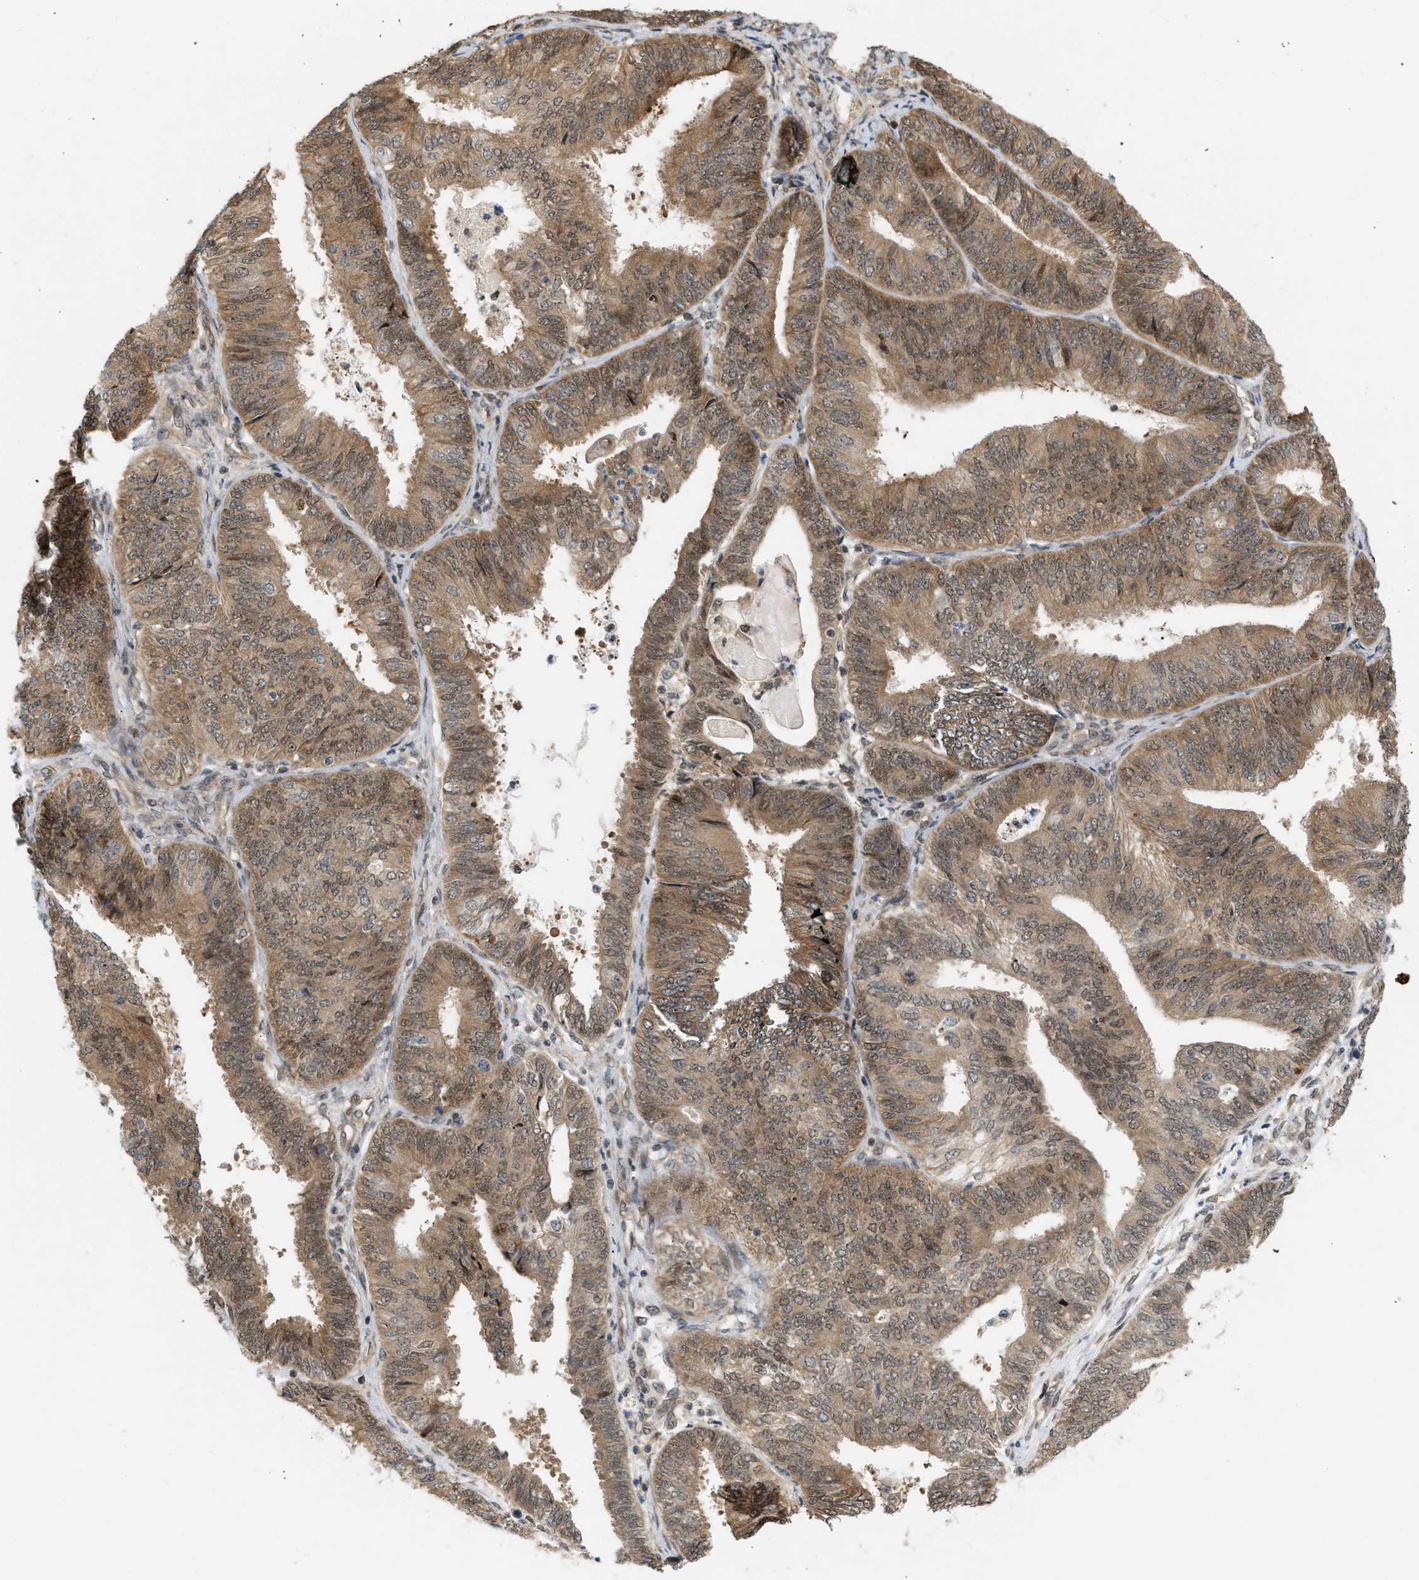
{"staining": {"intensity": "moderate", "quantity": ">75%", "location": "cytoplasmic/membranous"}, "tissue": "endometrial cancer", "cell_type": "Tumor cells", "image_type": "cancer", "snomed": [{"axis": "morphology", "description": "Adenocarcinoma, NOS"}, {"axis": "topography", "description": "Endometrium"}], "caption": "A histopathology image of endometrial cancer stained for a protein reveals moderate cytoplasmic/membranous brown staining in tumor cells.", "gene": "BAG1", "patient": {"sex": "female", "age": 58}}